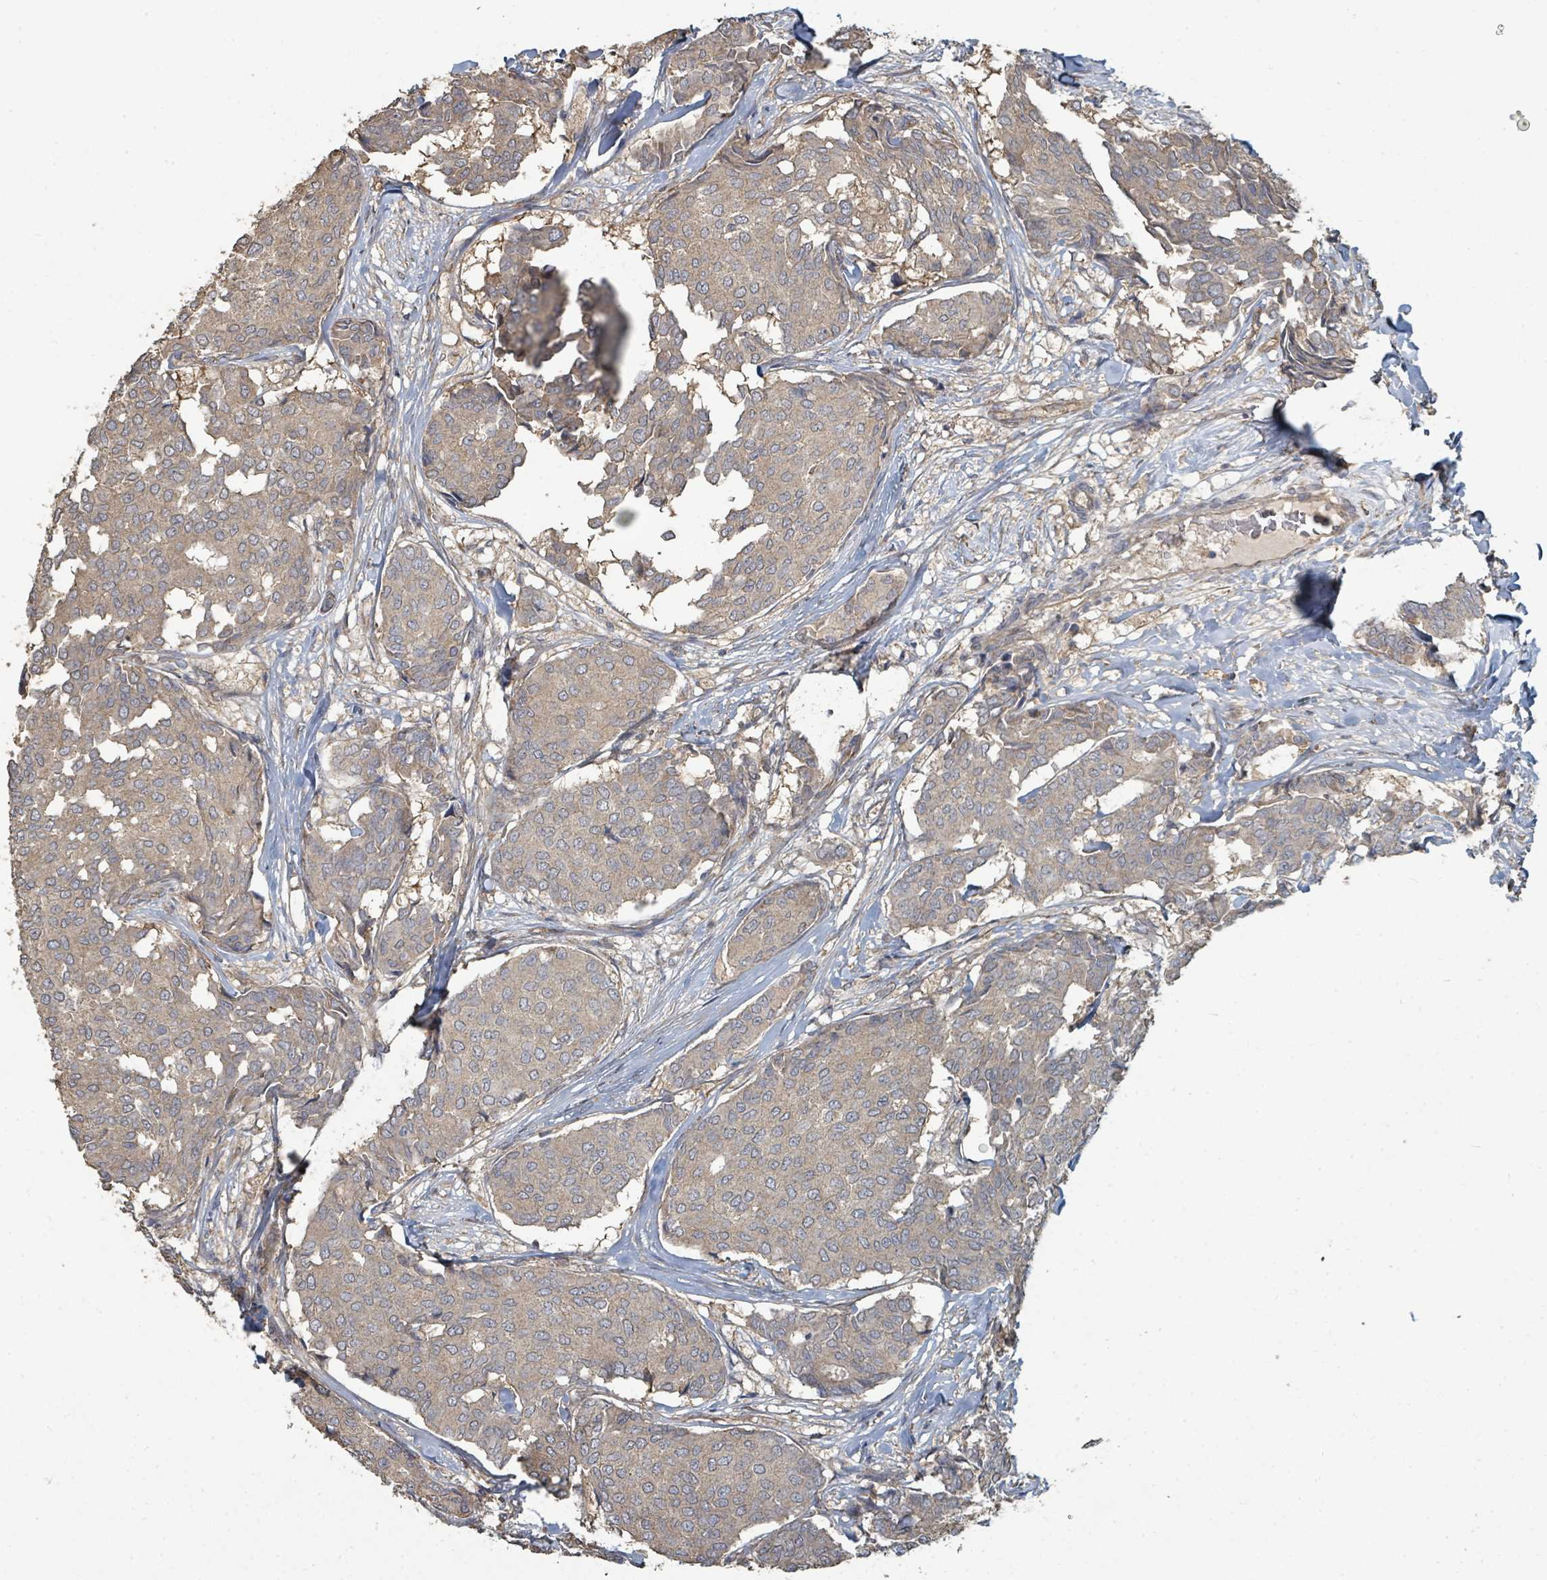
{"staining": {"intensity": "weak", "quantity": ">75%", "location": "cytoplasmic/membranous"}, "tissue": "breast cancer", "cell_type": "Tumor cells", "image_type": "cancer", "snomed": [{"axis": "morphology", "description": "Duct carcinoma"}, {"axis": "topography", "description": "Breast"}], "caption": "Immunohistochemistry (DAB (3,3'-diaminobenzidine)) staining of breast intraductal carcinoma demonstrates weak cytoplasmic/membranous protein positivity in approximately >75% of tumor cells. Nuclei are stained in blue.", "gene": "WDFY1", "patient": {"sex": "female", "age": 75}}